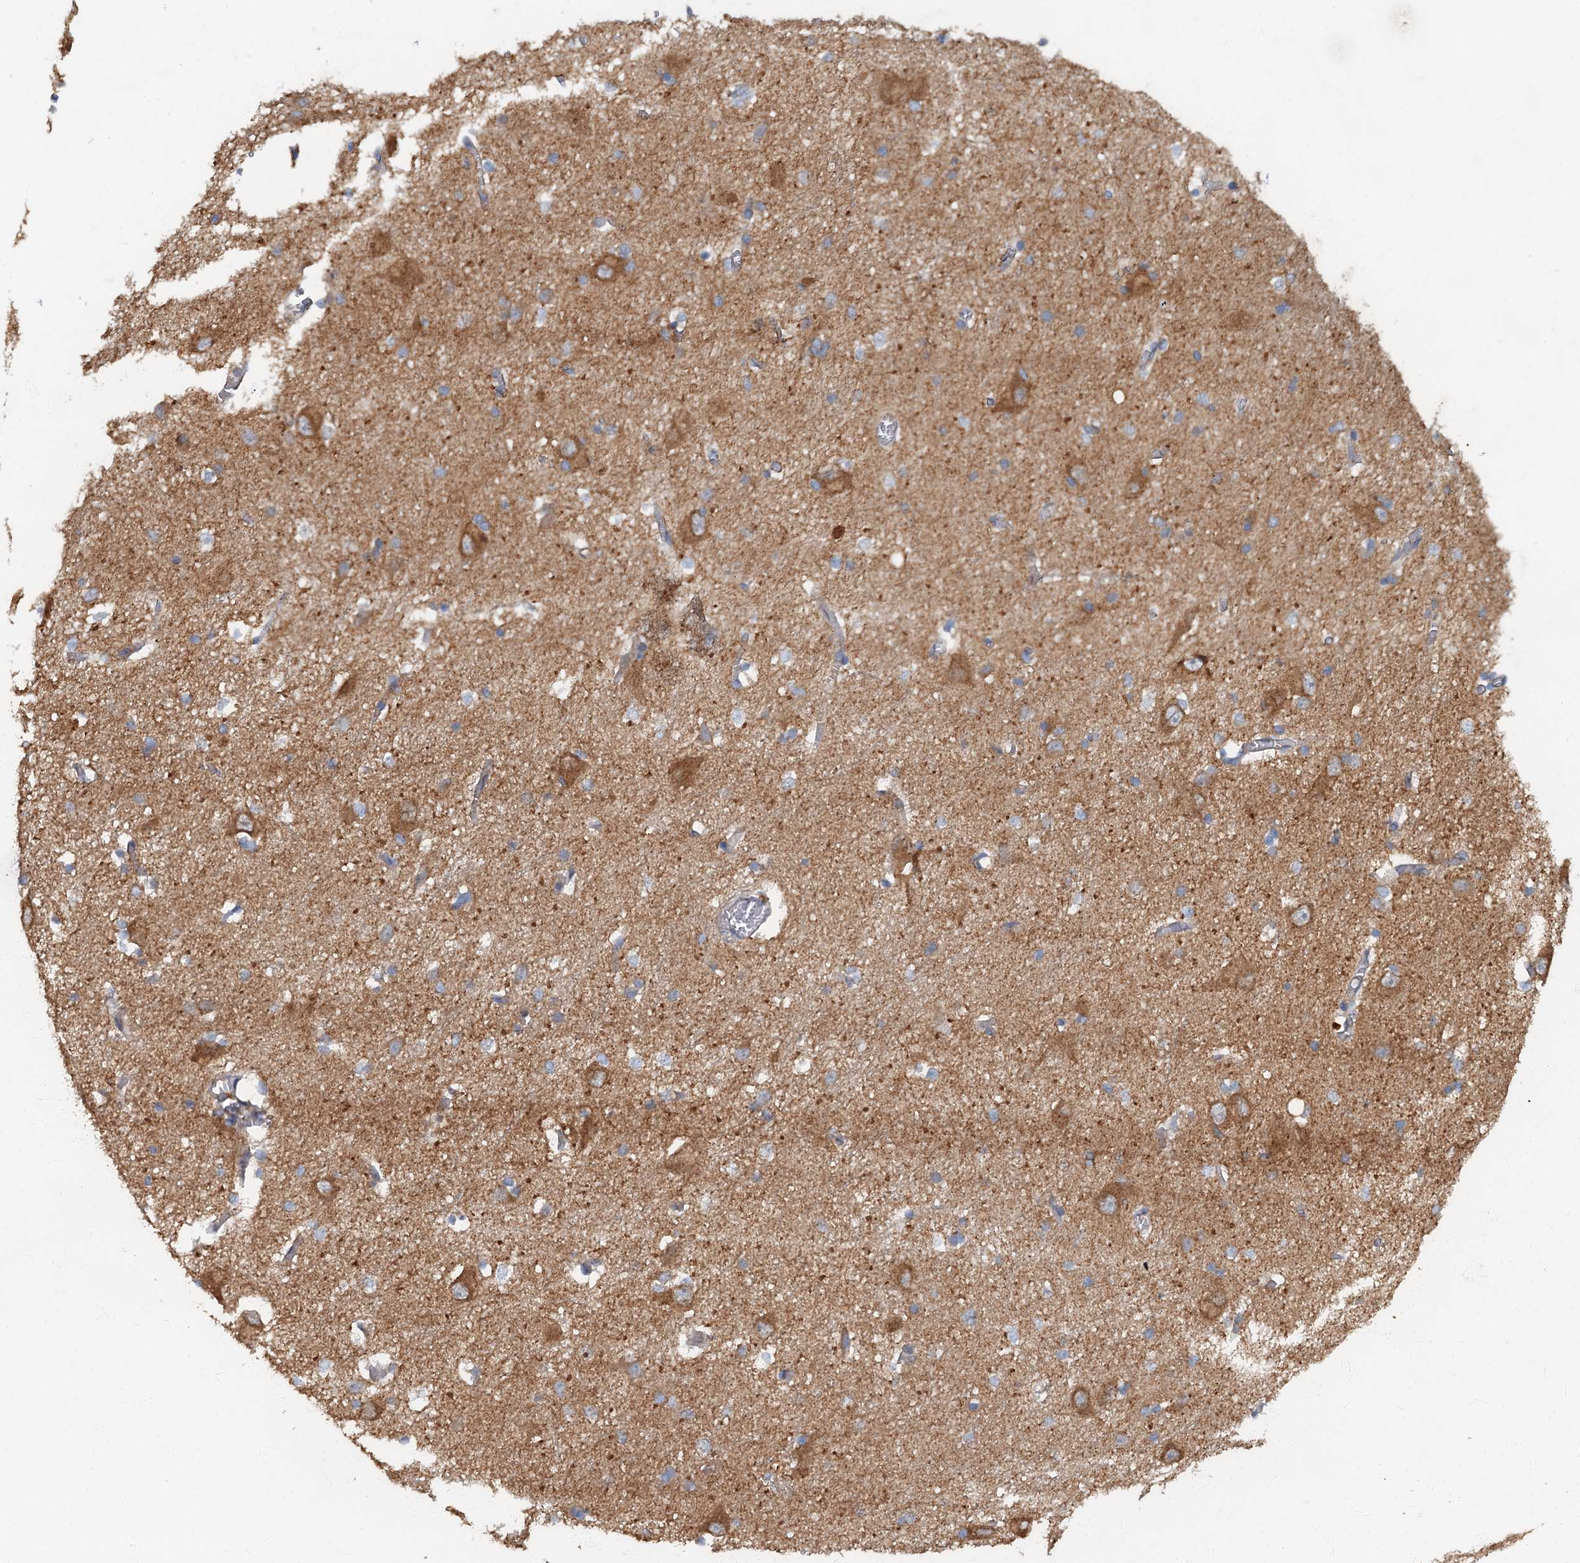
{"staining": {"intensity": "weak", "quantity": "25%-75%", "location": "cytoplasmic/membranous"}, "tissue": "caudate", "cell_type": "Glial cells", "image_type": "normal", "snomed": [{"axis": "morphology", "description": "Normal tissue, NOS"}, {"axis": "topography", "description": "Lateral ventricle wall"}], "caption": "A high-resolution histopathology image shows immunohistochemistry (IHC) staining of unremarkable caudate, which displays weak cytoplasmic/membranous staining in about 25%-75% of glial cells.", "gene": "ARL11", "patient": {"sex": "male", "age": 37}}